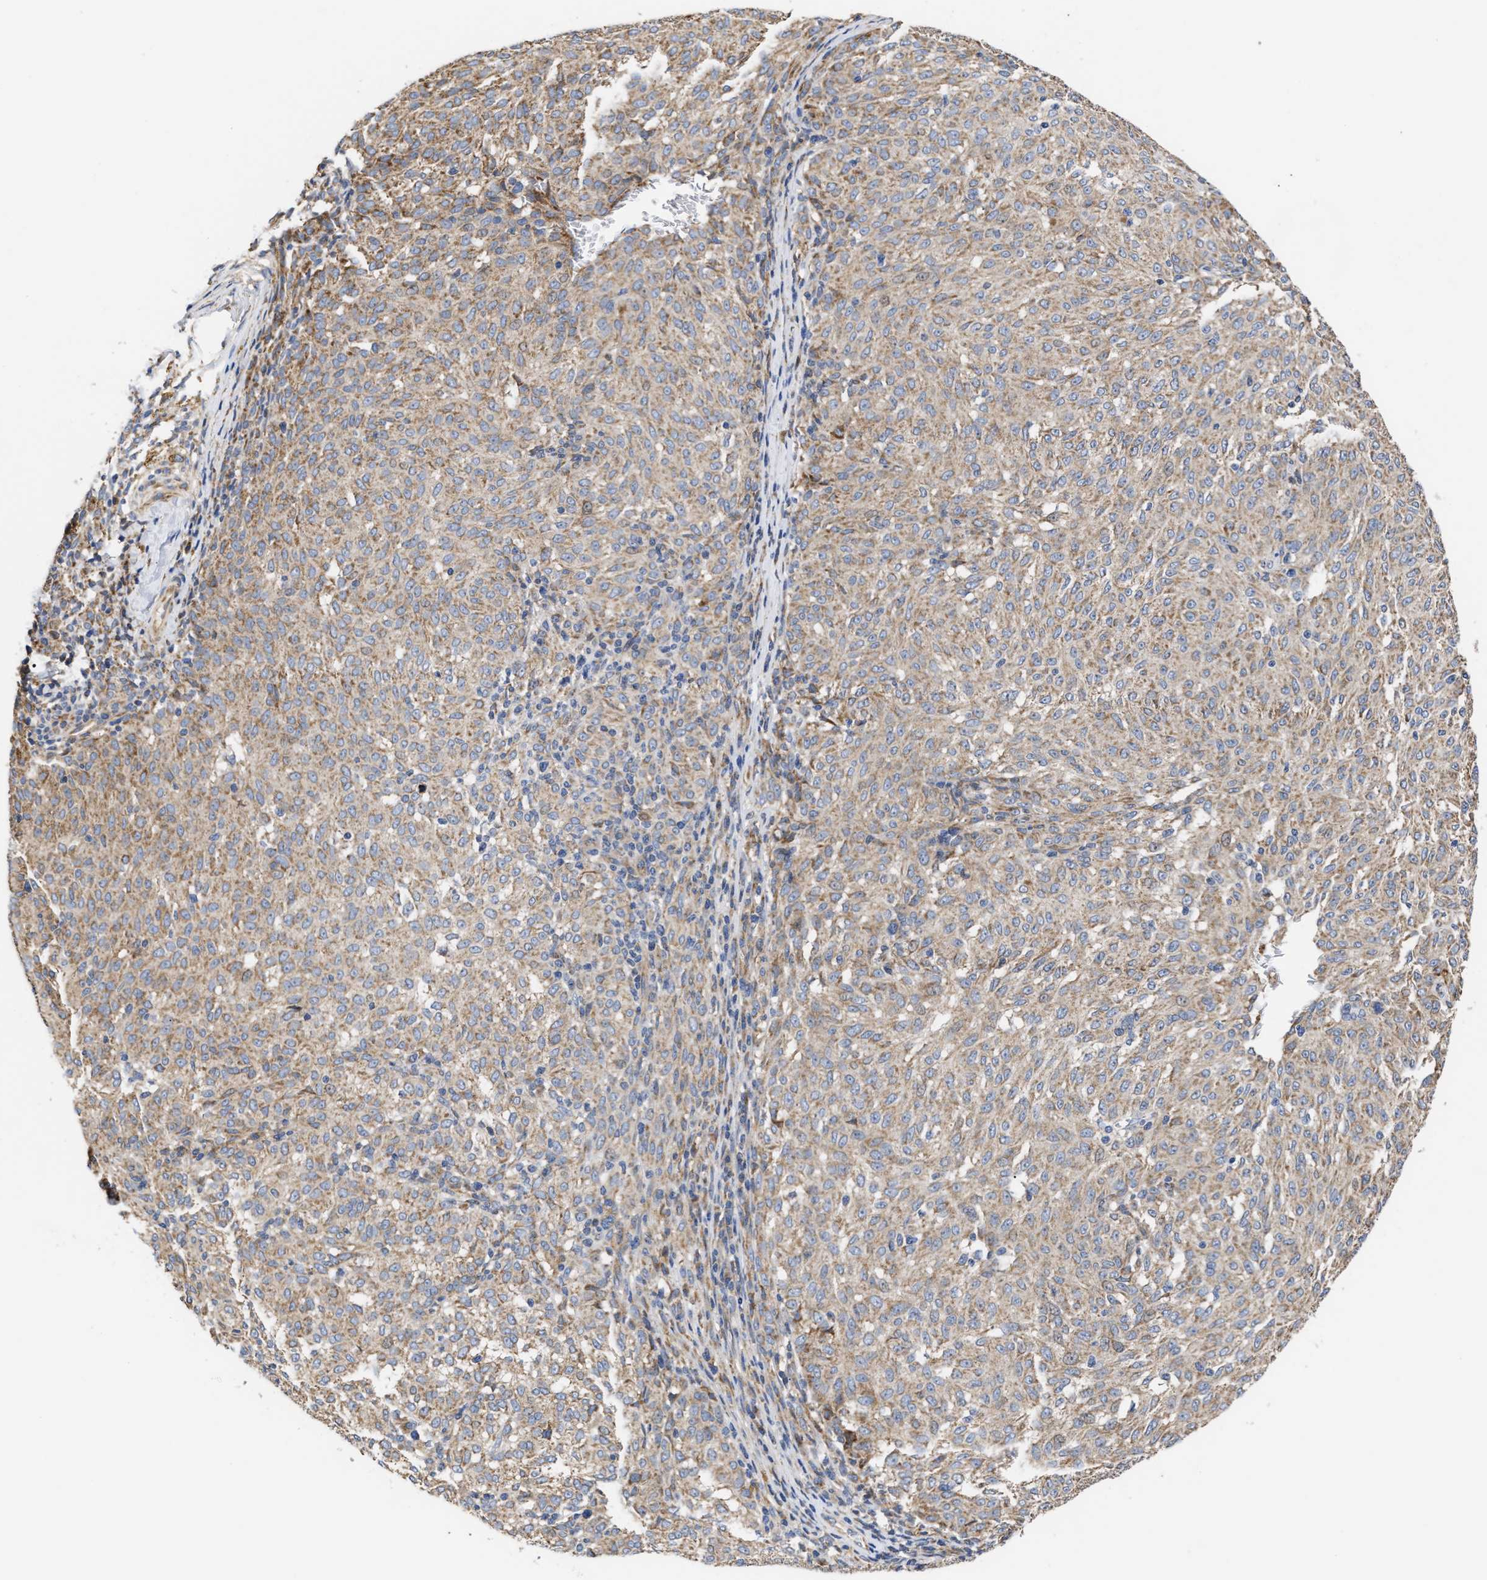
{"staining": {"intensity": "moderate", "quantity": "25%-75%", "location": "cytoplasmic/membranous"}, "tissue": "melanoma", "cell_type": "Tumor cells", "image_type": "cancer", "snomed": [{"axis": "morphology", "description": "Malignant melanoma, NOS"}, {"axis": "topography", "description": "Skin"}], "caption": "Moderate cytoplasmic/membranous expression for a protein is present in about 25%-75% of tumor cells of malignant melanoma using immunohistochemistry.", "gene": "MALSU1", "patient": {"sex": "female", "age": 72}}